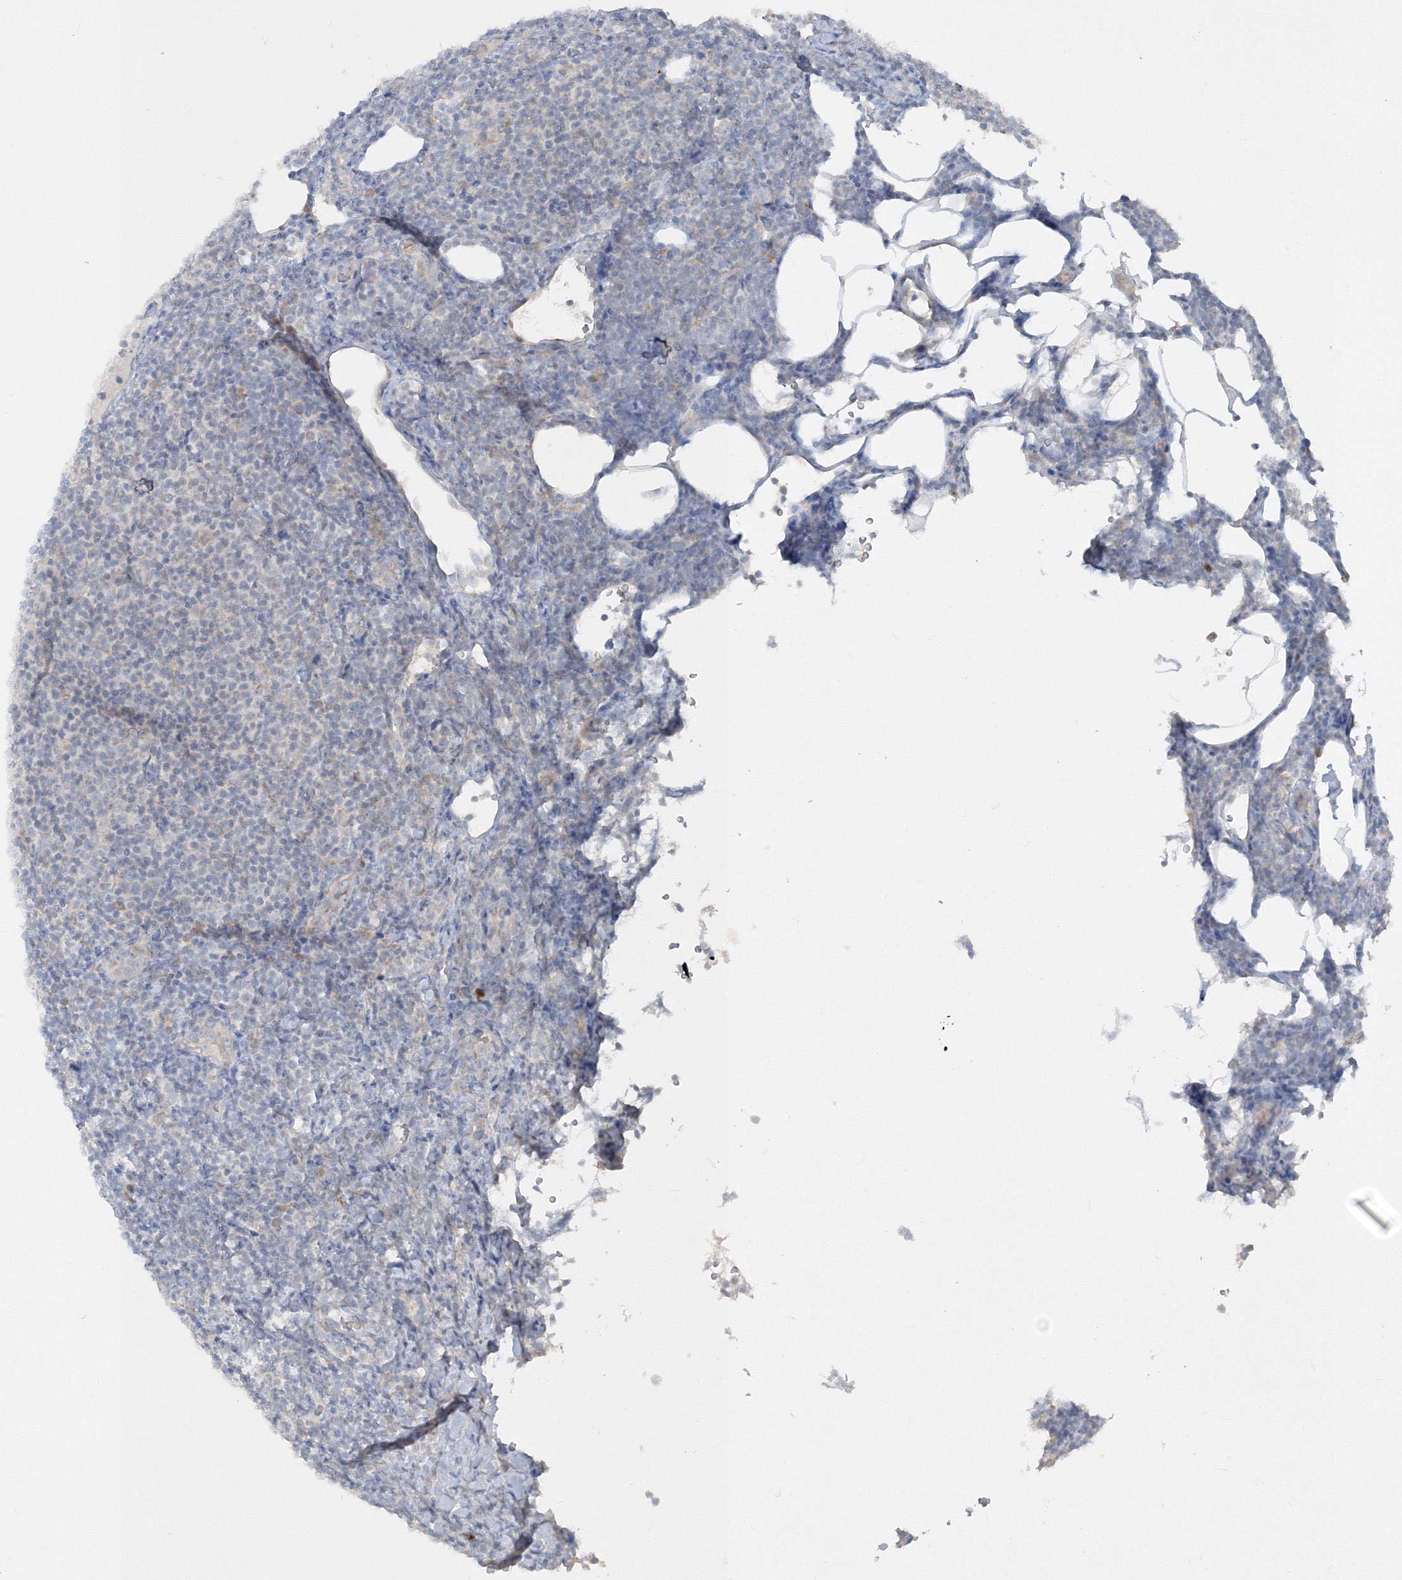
{"staining": {"intensity": "negative", "quantity": "none", "location": "none"}, "tissue": "lymphoma", "cell_type": "Tumor cells", "image_type": "cancer", "snomed": [{"axis": "morphology", "description": "Malignant lymphoma, non-Hodgkin's type, Low grade"}, {"axis": "topography", "description": "Lymph node"}], "caption": "Protein analysis of lymphoma displays no significant expression in tumor cells.", "gene": "IFNAR1", "patient": {"sex": "male", "age": 66}}